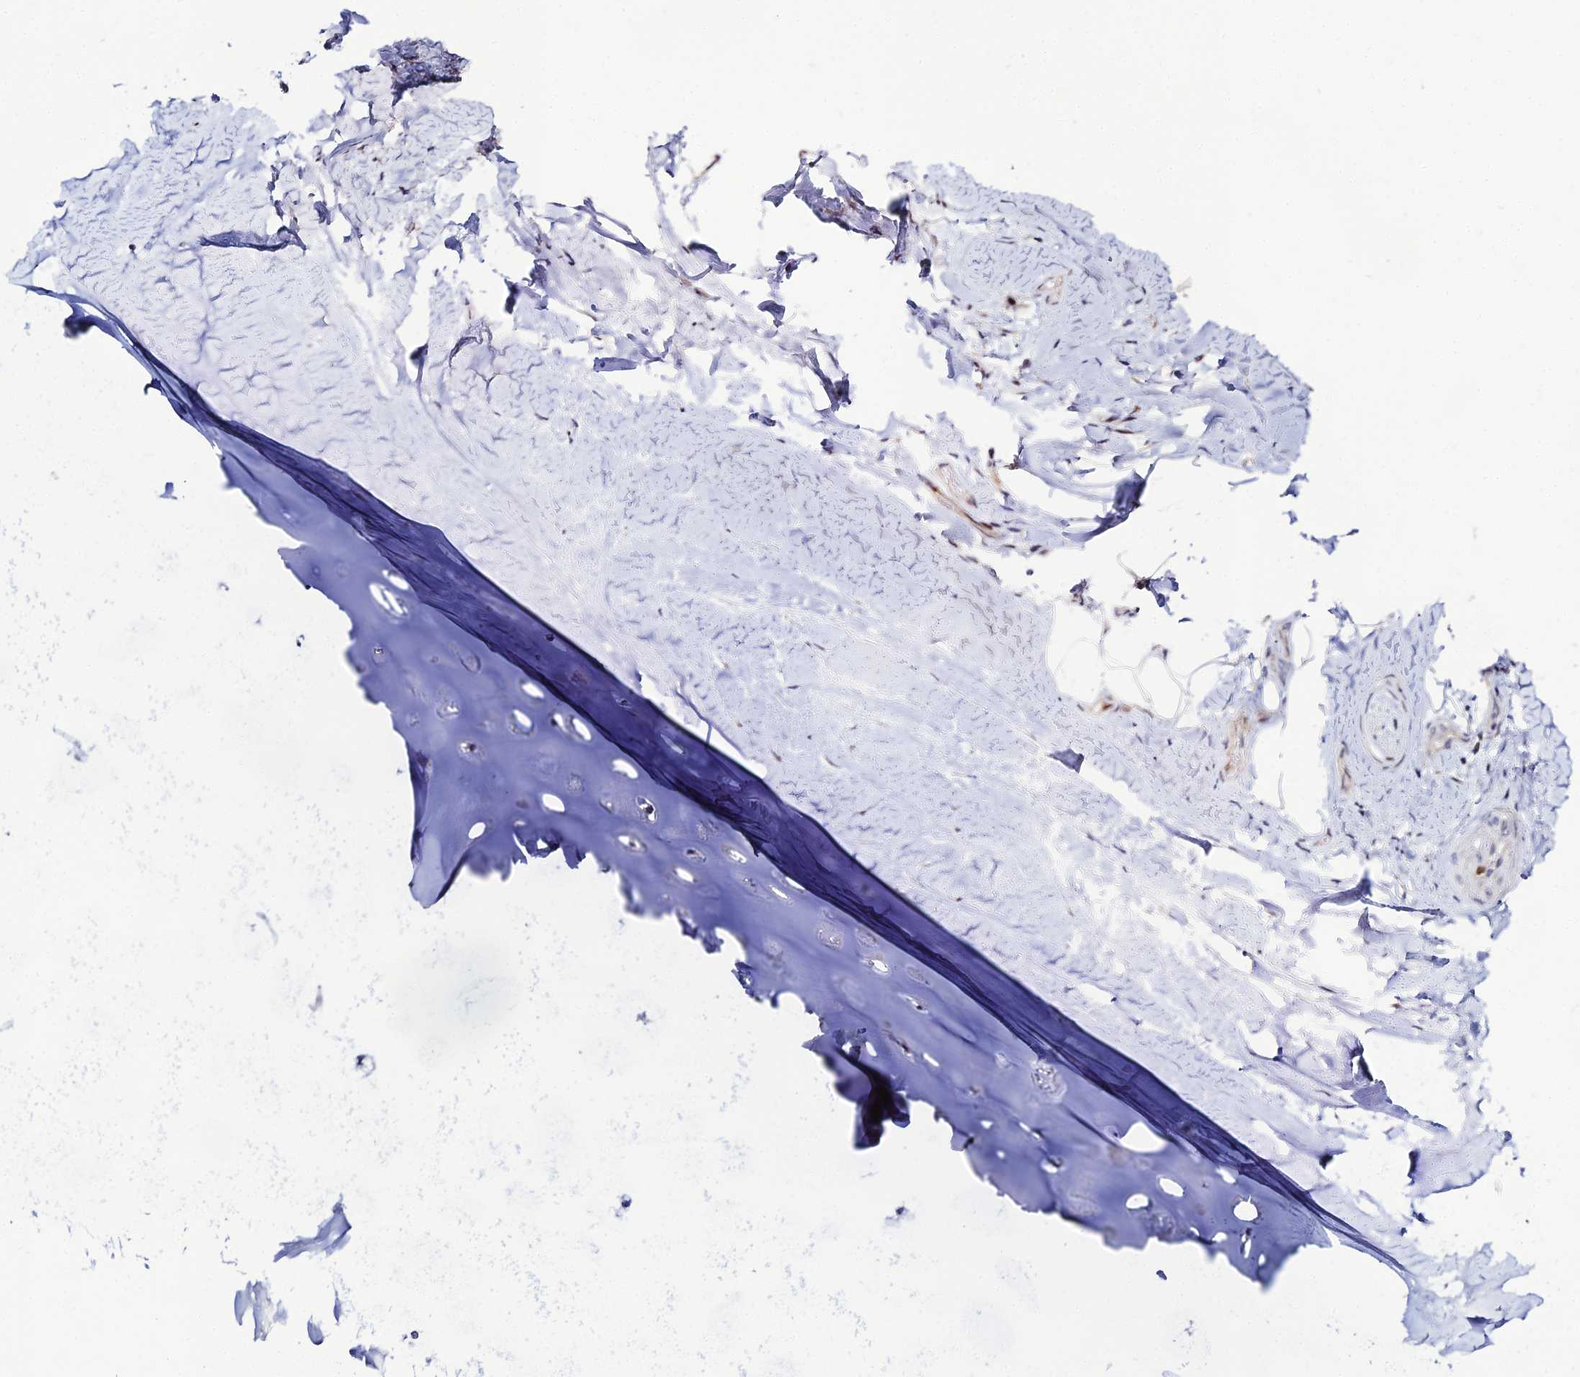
{"staining": {"intensity": "negative", "quantity": "none", "location": "none"}, "tissue": "adipose tissue", "cell_type": "Adipocytes", "image_type": "normal", "snomed": [{"axis": "morphology", "description": "Normal tissue, NOS"}, {"axis": "topography", "description": "Lymph node"}, {"axis": "topography", "description": "Cartilage tissue"}, {"axis": "topography", "description": "Bronchus"}], "caption": "DAB (3,3'-diaminobenzidine) immunohistochemical staining of normal human adipose tissue displays no significant staining in adipocytes.", "gene": "TAF9B", "patient": {"sex": "male", "age": 63}}